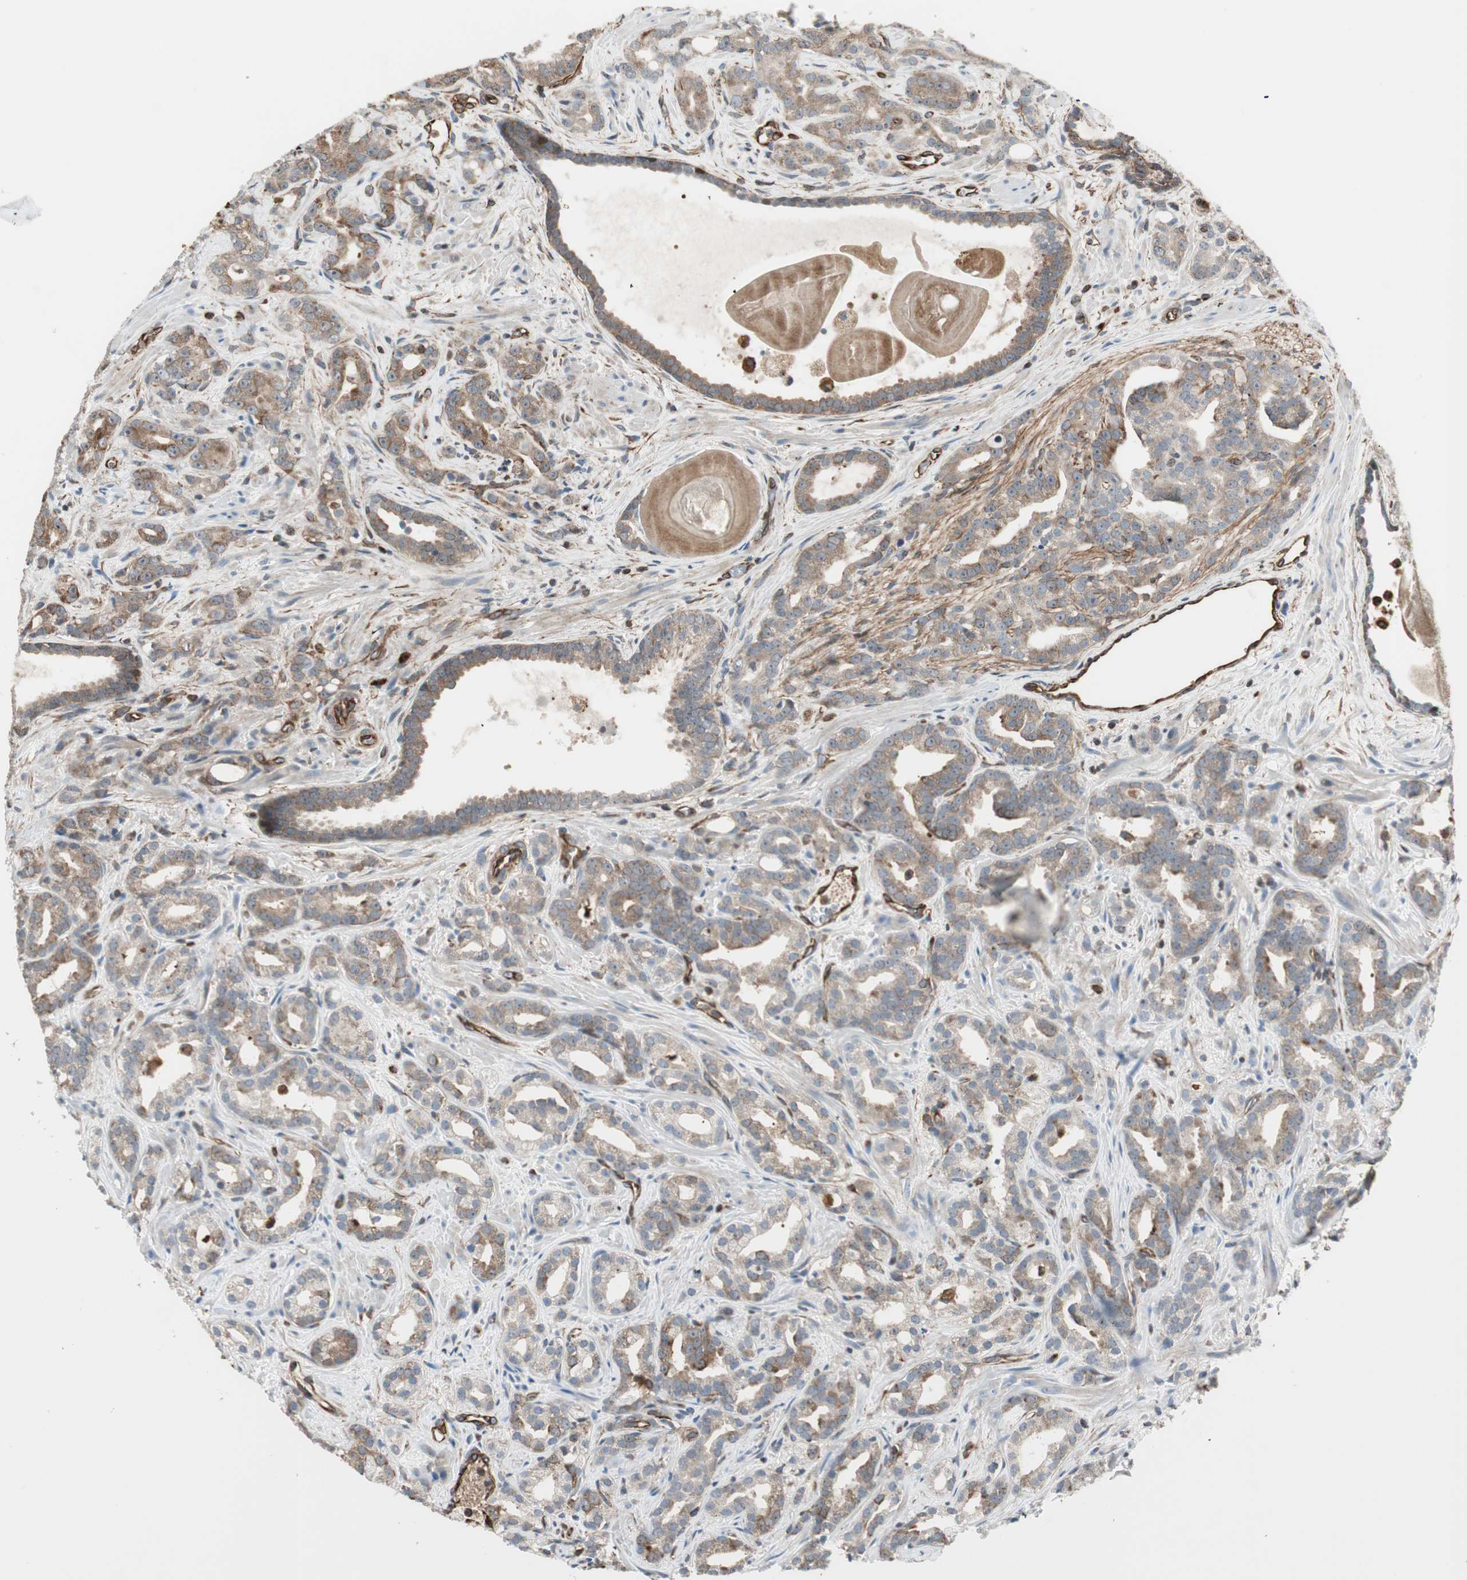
{"staining": {"intensity": "moderate", "quantity": ">75%", "location": "cytoplasmic/membranous"}, "tissue": "prostate cancer", "cell_type": "Tumor cells", "image_type": "cancer", "snomed": [{"axis": "morphology", "description": "Adenocarcinoma, Low grade"}, {"axis": "topography", "description": "Prostate"}], "caption": "IHC of prostate cancer displays medium levels of moderate cytoplasmic/membranous staining in approximately >75% of tumor cells.", "gene": "MAD2L2", "patient": {"sex": "male", "age": 63}}